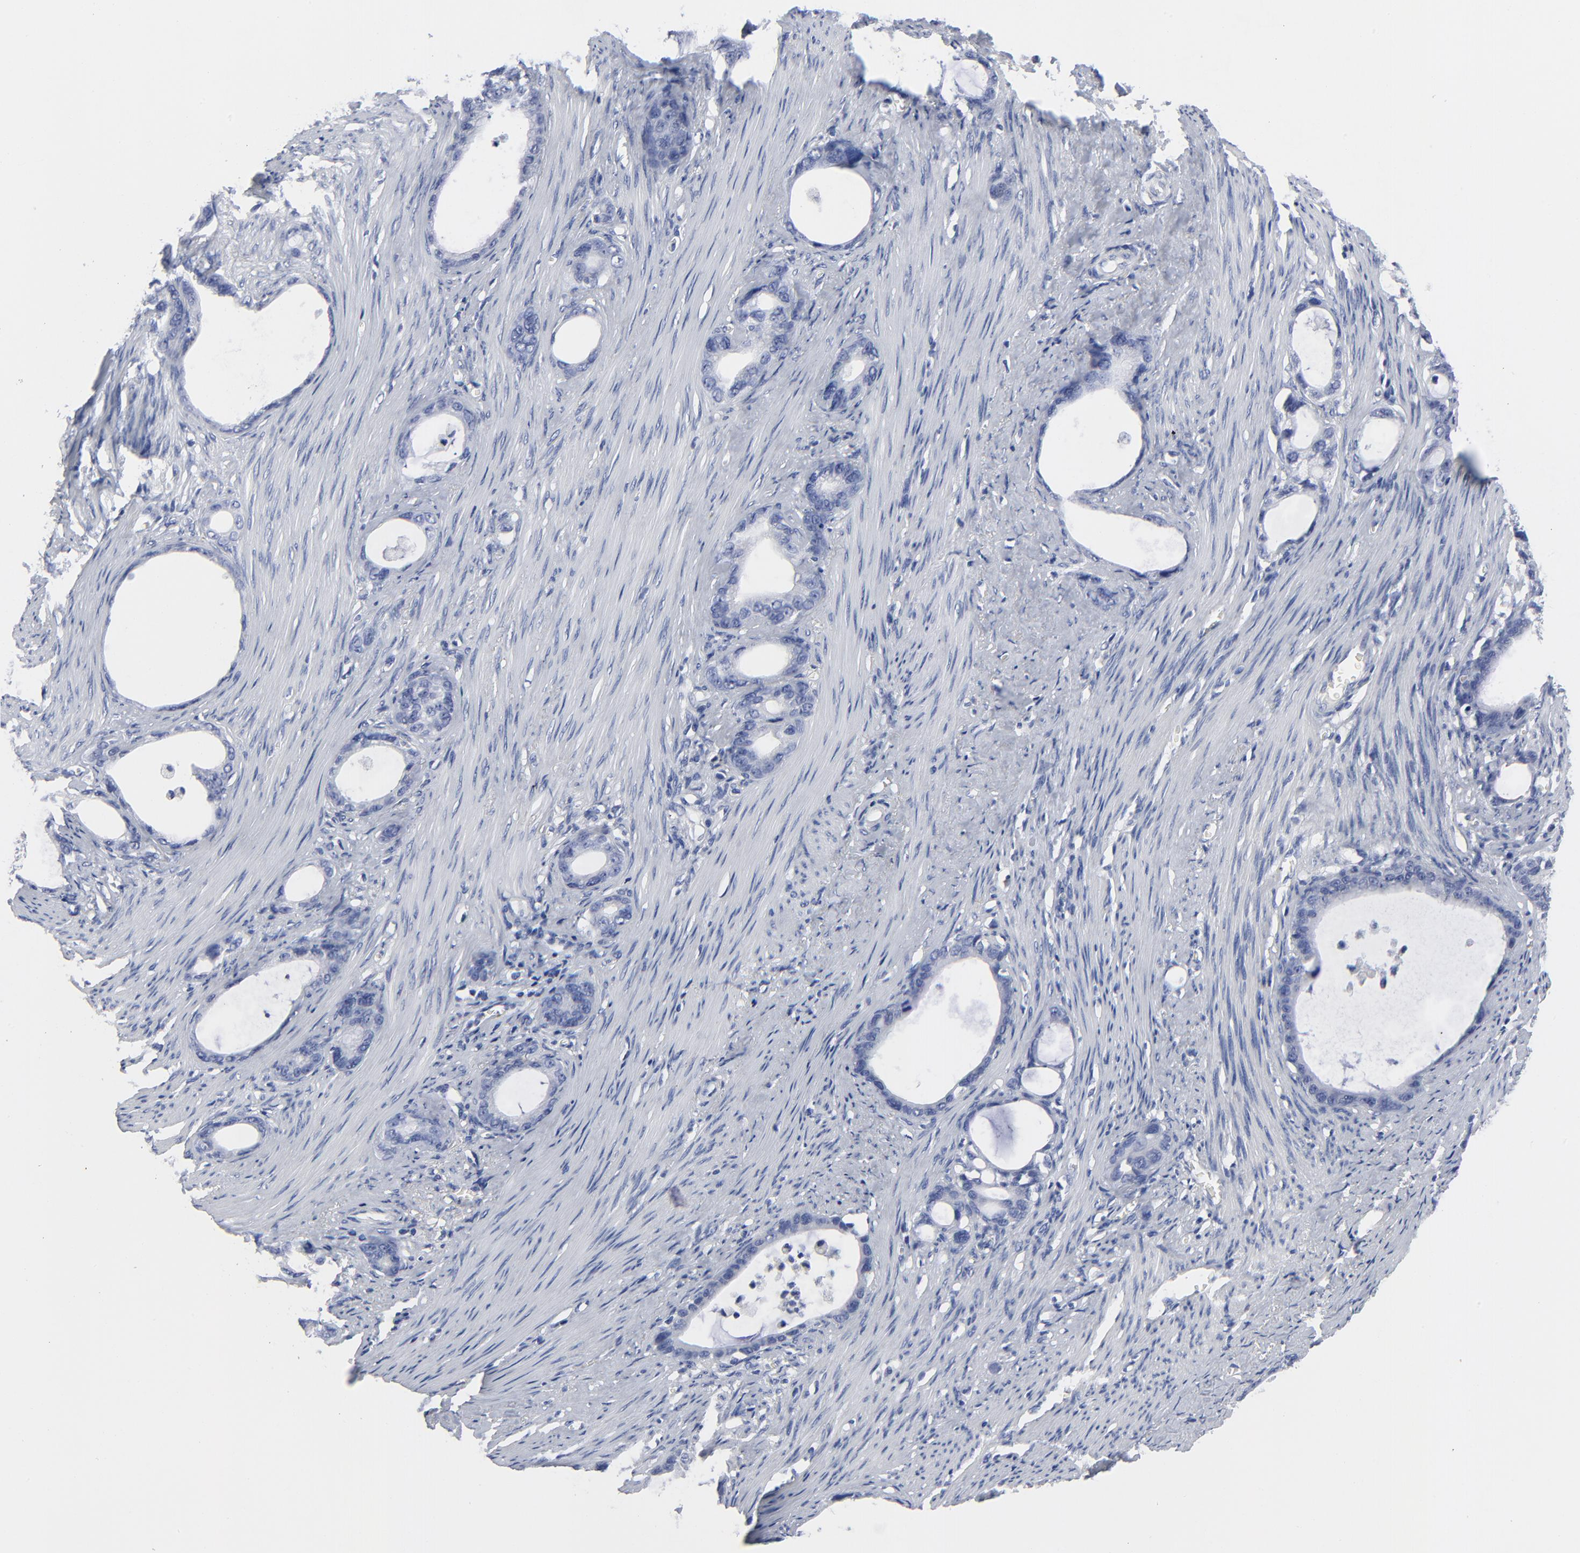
{"staining": {"intensity": "negative", "quantity": "none", "location": "none"}, "tissue": "stomach cancer", "cell_type": "Tumor cells", "image_type": "cancer", "snomed": [{"axis": "morphology", "description": "Adenocarcinoma, NOS"}, {"axis": "topography", "description": "Stomach"}], "caption": "Immunohistochemical staining of stomach cancer (adenocarcinoma) displays no significant positivity in tumor cells. (Immunohistochemistry, brightfield microscopy, high magnification).", "gene": "CLEC4G", "patient": {"sex": "female", "age": 75}}